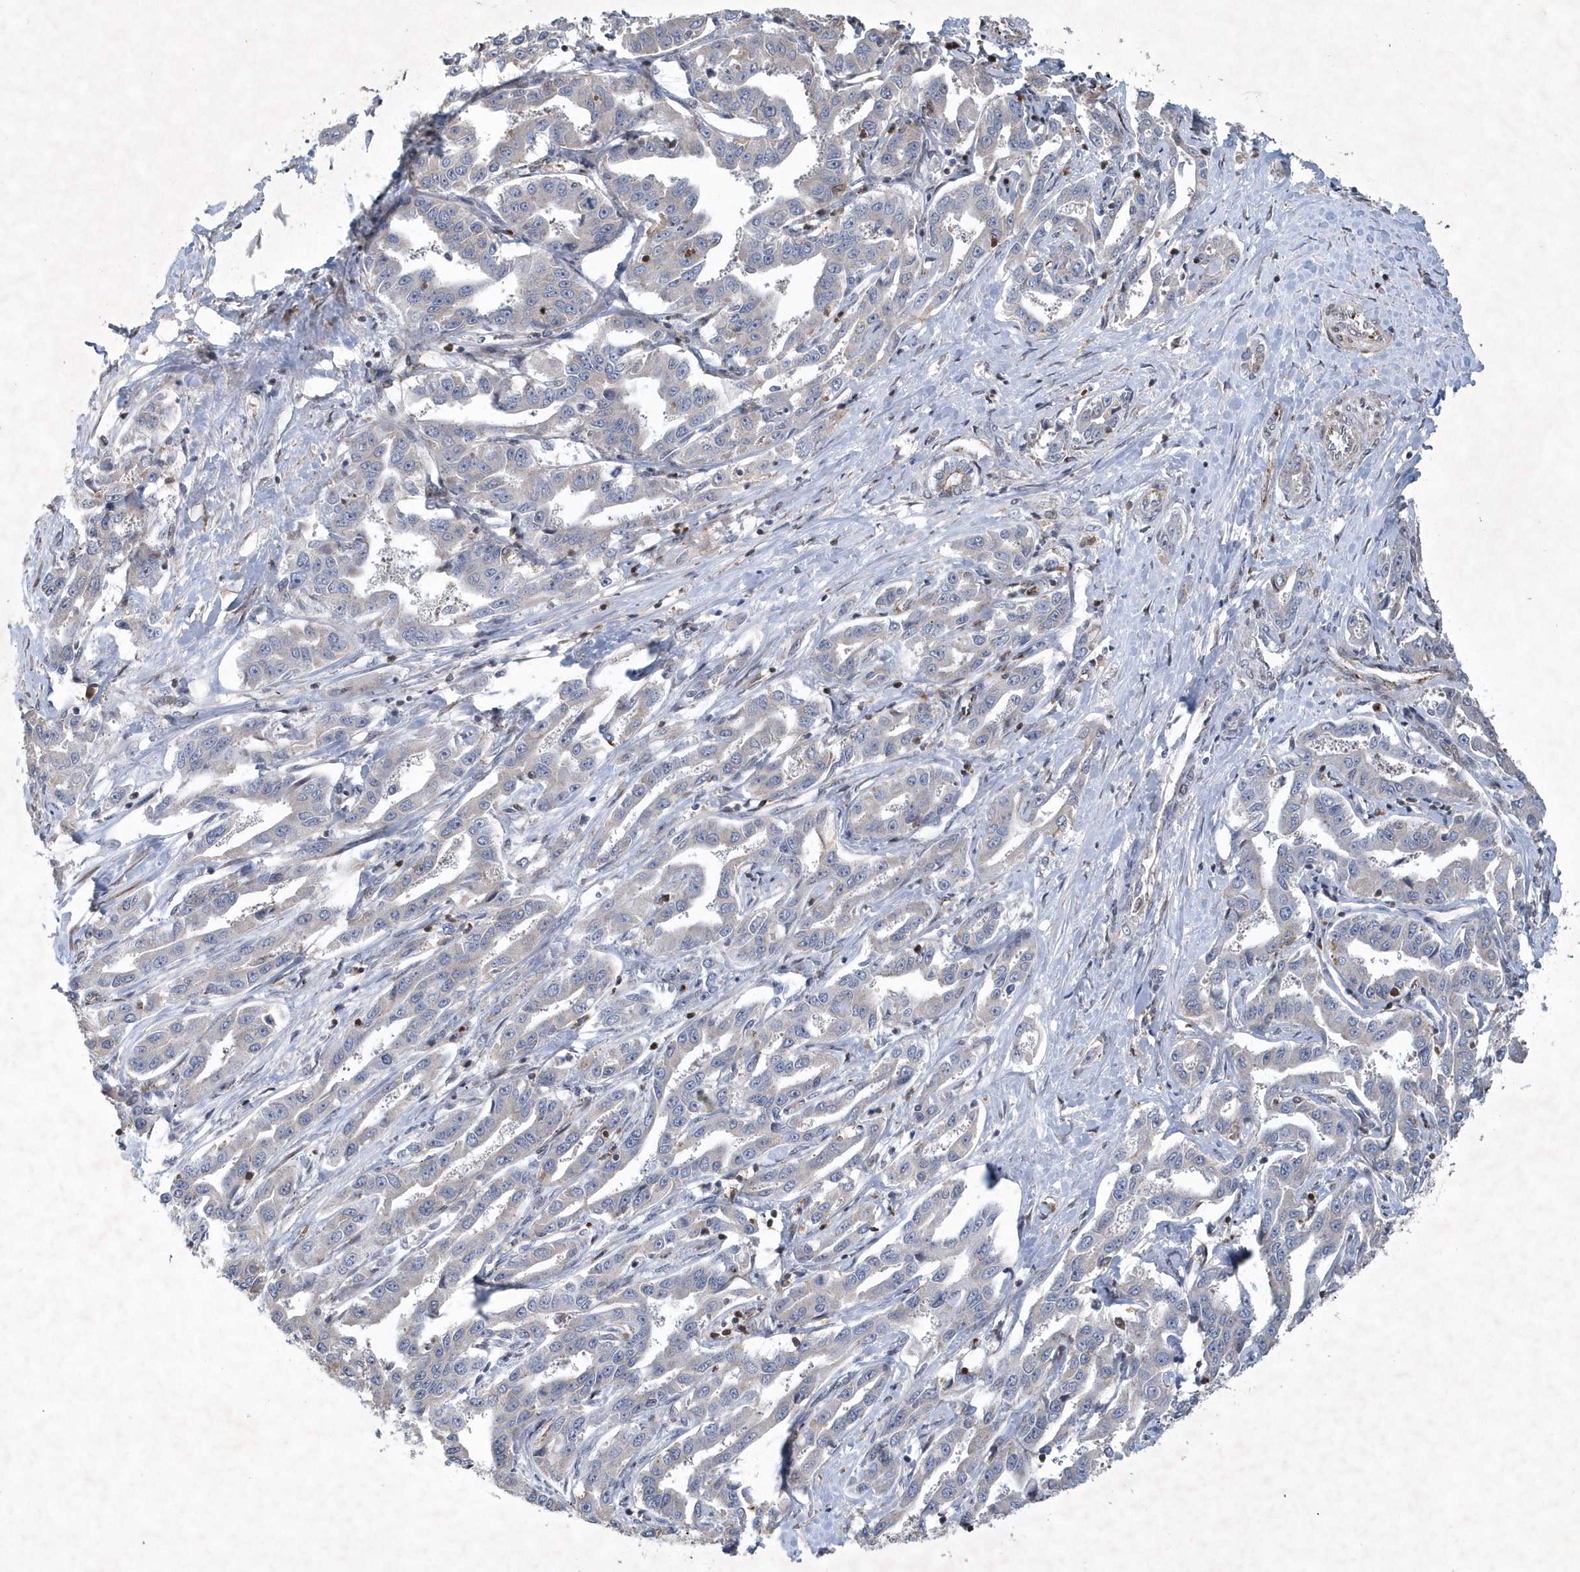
{"staining": {"intensity": "negative", "quantity": "none", "location": "none"}, "tissue": "liver cancer", "cell_type": "Tumor cells", "image_type": "cancer", "snomed": [{"axis": "morphology", "description": "Cholangiocarcinoma"}, {"axis": "topography", "description": "Liver"}], "caption": "Liver cancer was stained to show a protein in brown. There is no significant positivity in tumor cells.", "gene": "N4BP2", "patient": {"sex": "male", "age": 59}}